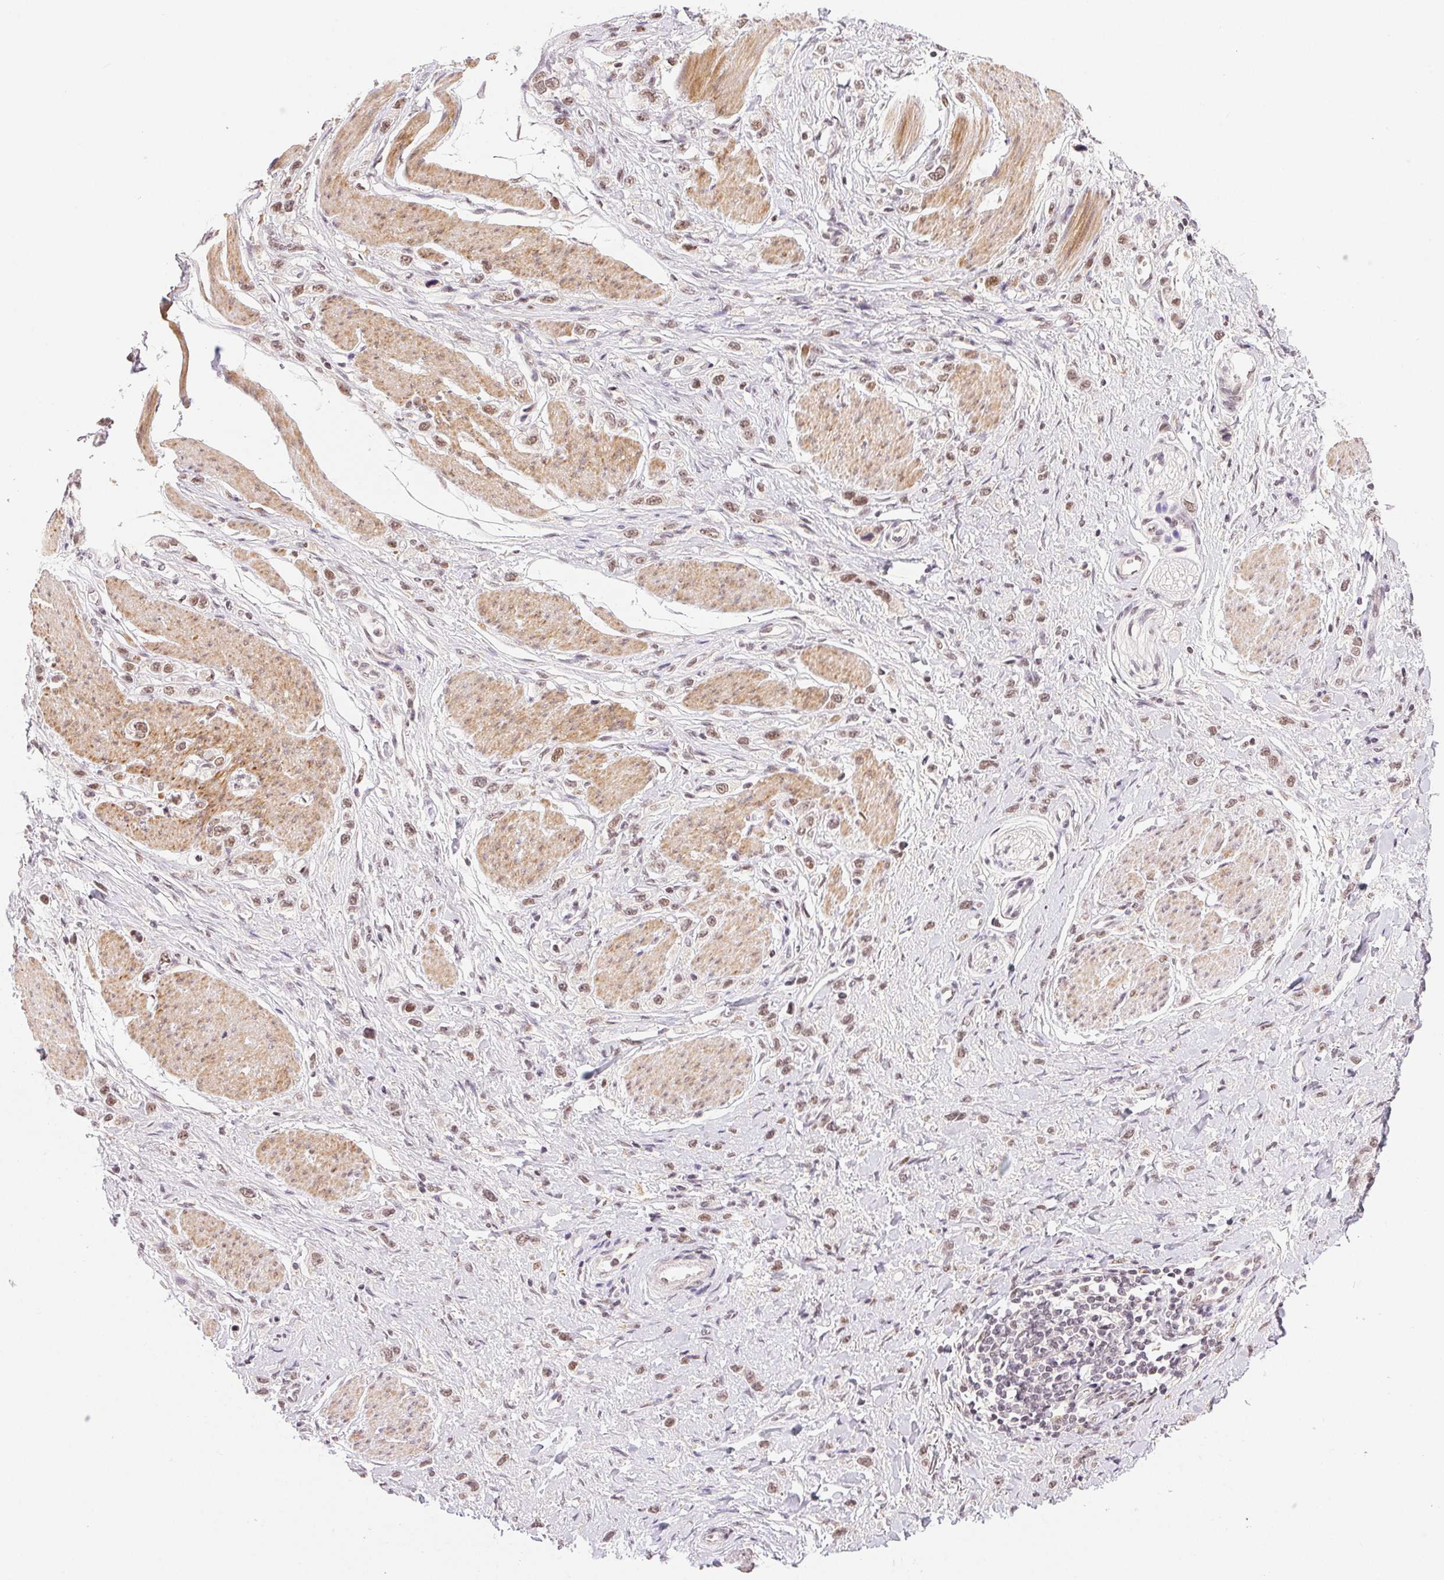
{"staining": {"intensity": "moderate", "quantity": ">75%", "location": "nuclear"}, "tissue": "stomach cancer", "cell_type": "Tumor cells", "image_type": "cancer", "snomed": [{"axis": "morphology", "description": "Adenocarcinoma, NOS"}, {"axis": "topography", "description": "Stomach"}], "caption": "Stomach cancer stained with immunohistochemistry (IHC) shows moderate nuclear expression in about >75% of tumor cells.", "gene": "PRPF18", "patient": {"sex": "female", "age": 65}}